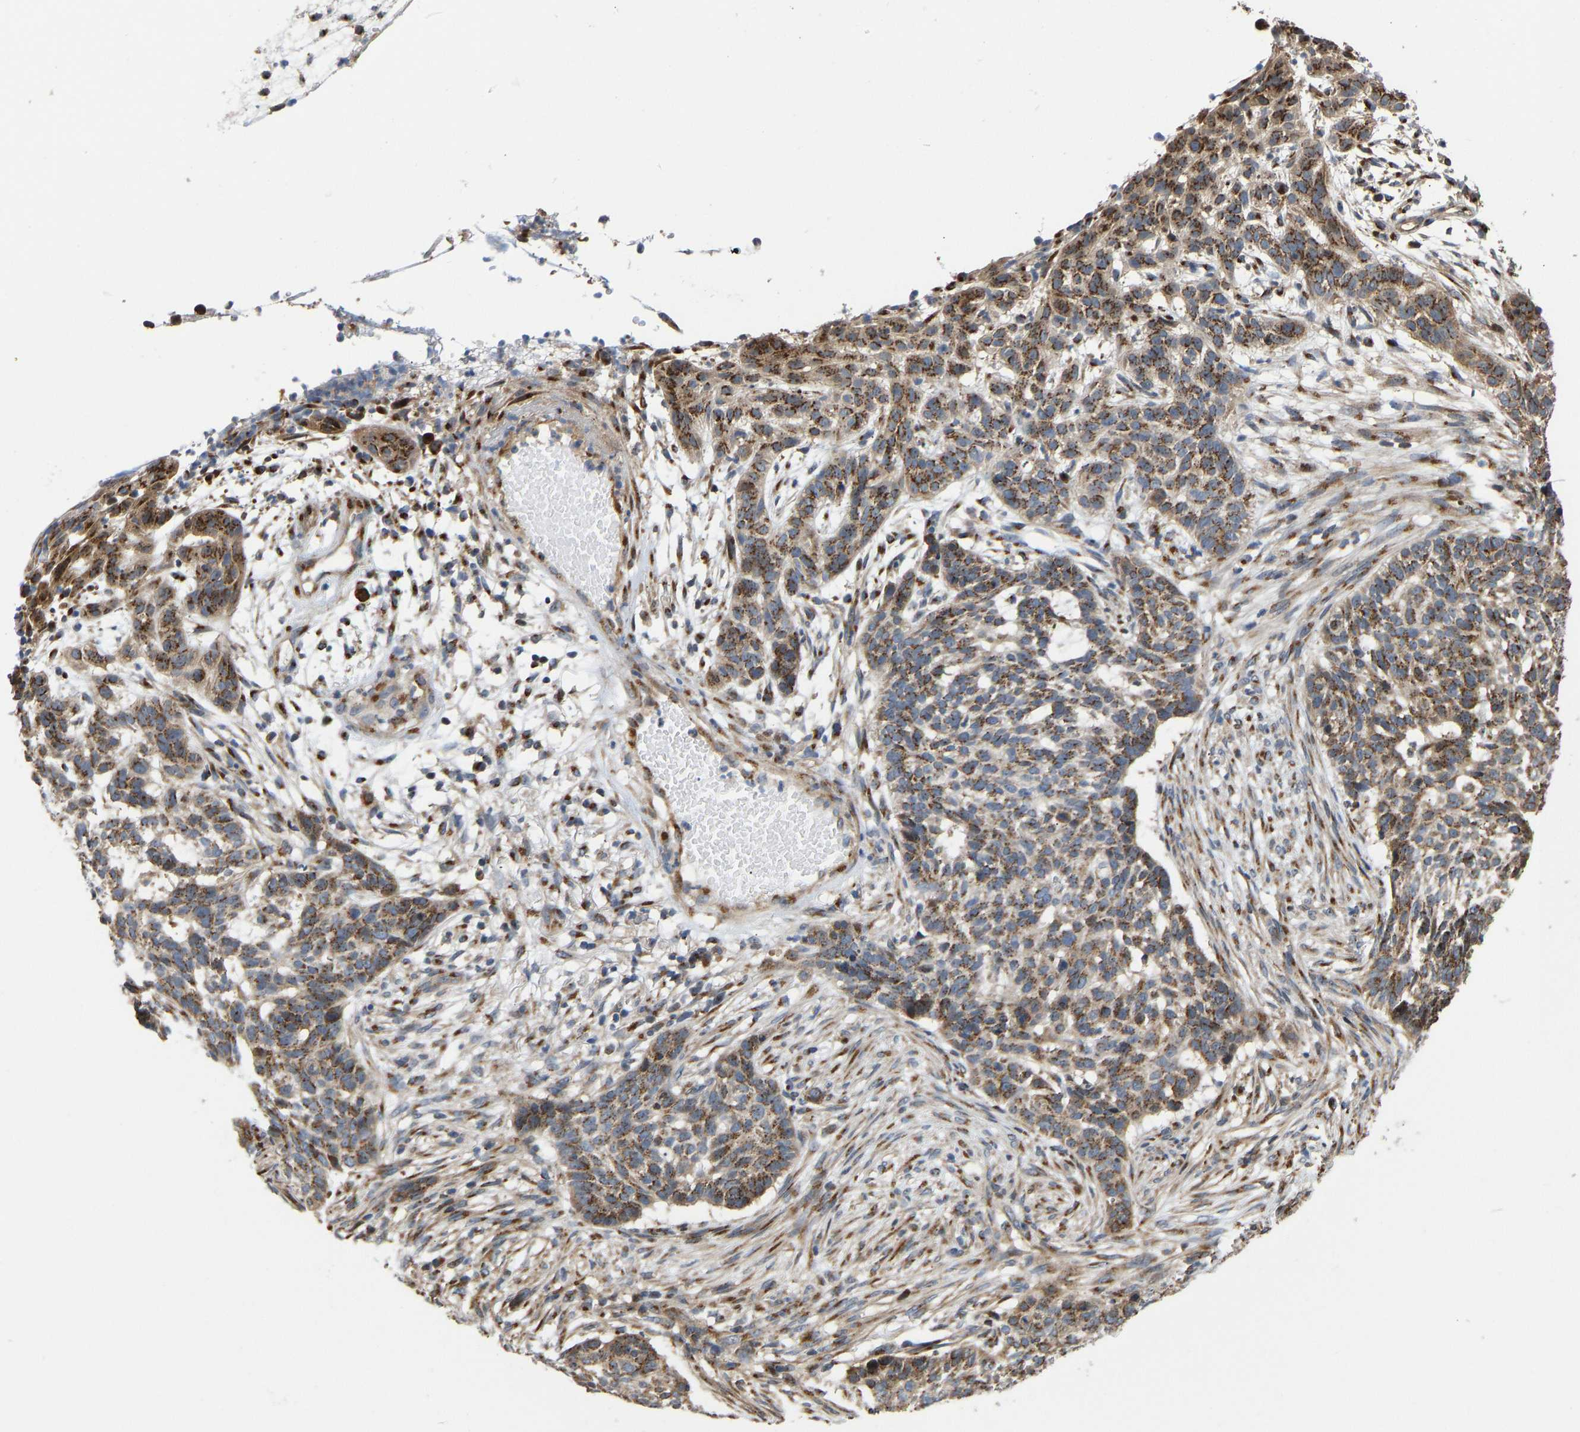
{"staining": {"intensity": "strong", "quantity": ">75%", "location": "cytoplasmic/membranous"}, "tissue": "skin cancer", "cell_type": "Tumor cells", "image_type": "cancer", "snomed": [{"axis": "morphology", "description": "Basal cell carcinoma"}, {"axis": "topography", "description": "Skin"}], "caption": "IHC (DAB) staining of human skin cancer exhibits strong cytoplasmic/membranous protein expression in approximately >75% of tumor cells.", "gene": "YIPF4", "patient": {"sex": "male", "age": 85}}